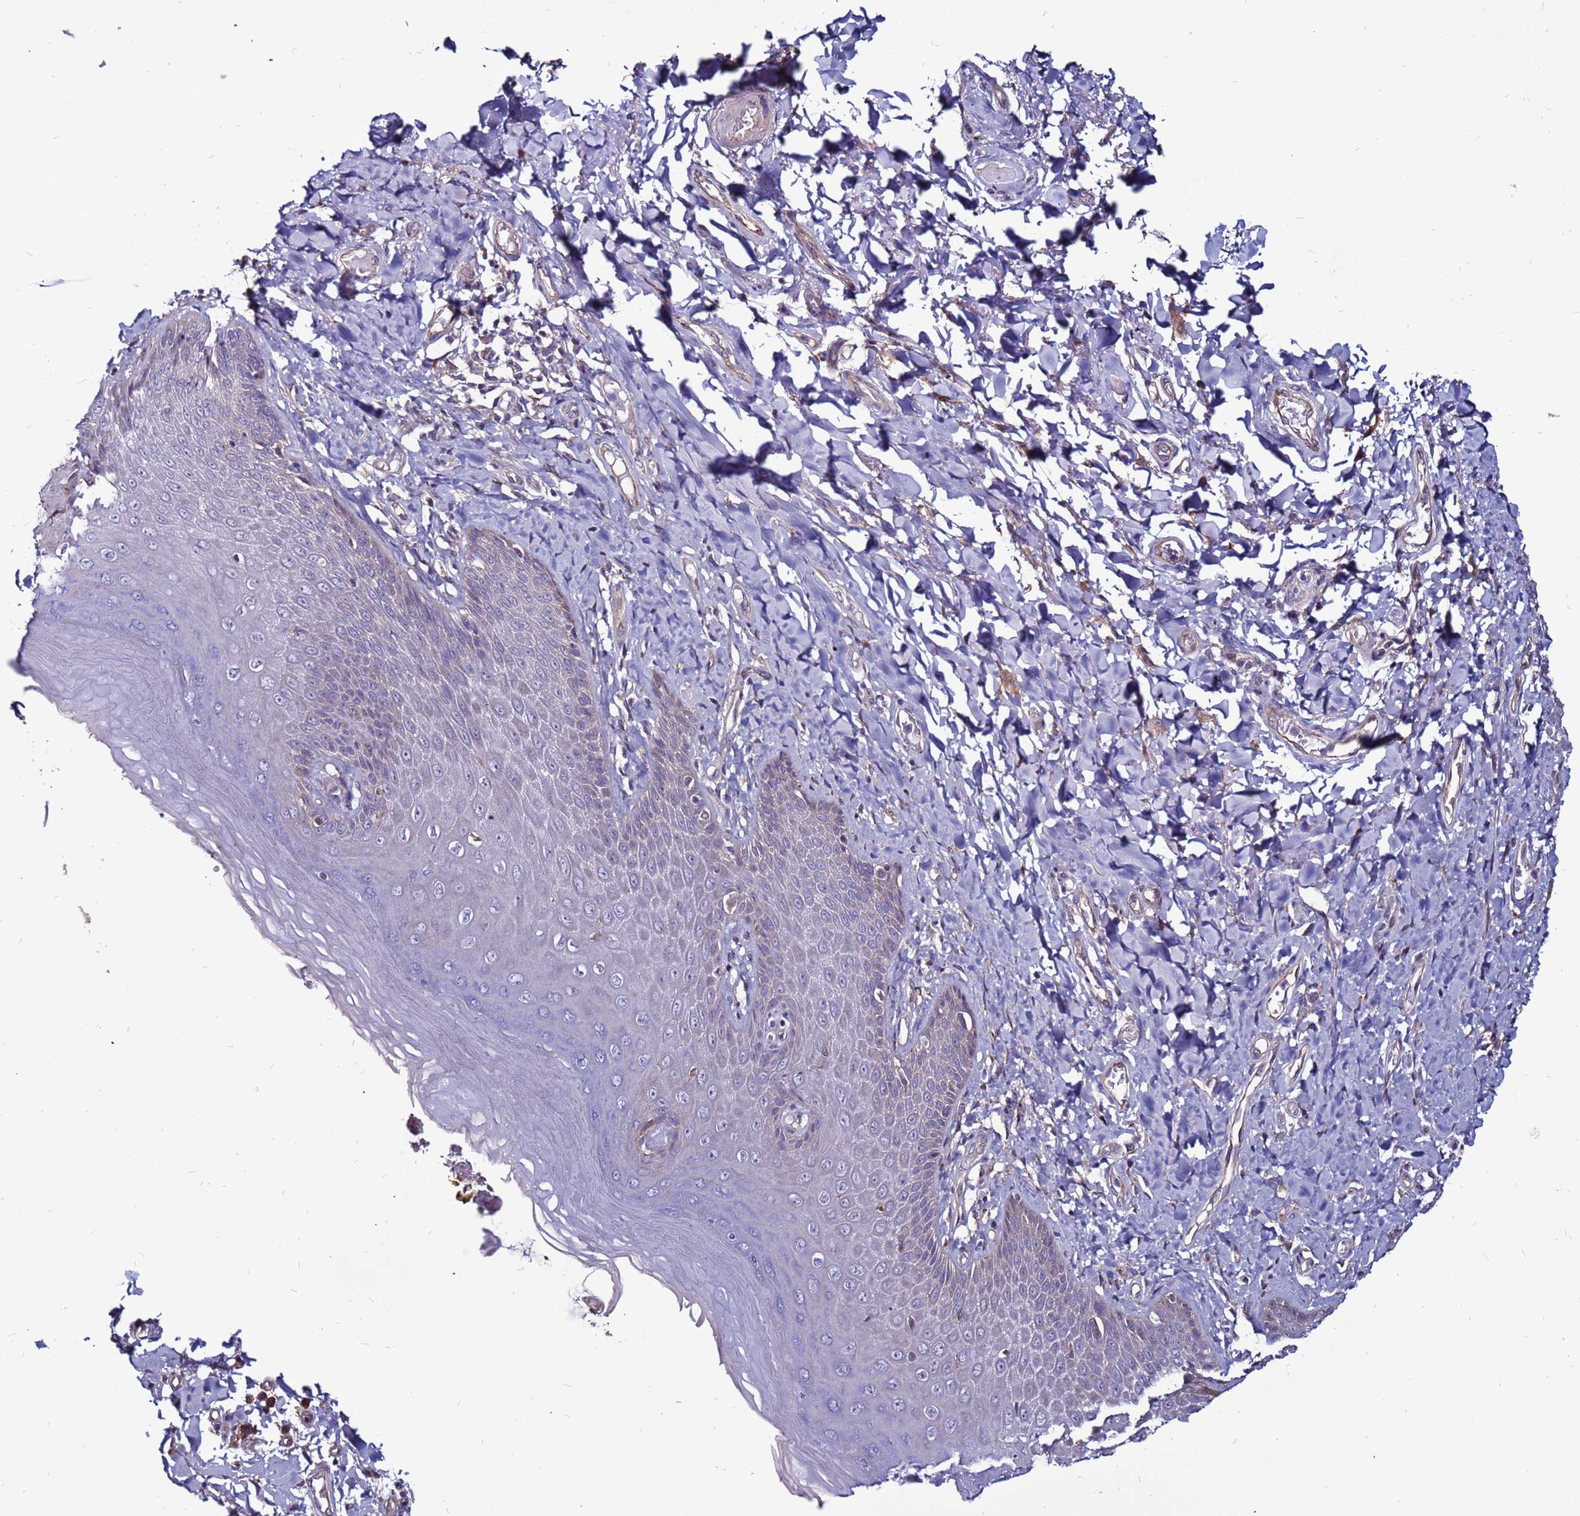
{"staining": {"intensity": "weak", "quantity": "<25%", "location": "cytoplasmic/membranous"}, "tissue": "skin", "cell_type": "Epidermal cells", "image_type": "normal", "snomed": [{"axis": "morphology", "description": "Normal tissue, NOS"}, {"axis": "topography", "description": "Anal"}], "caption": "IHC of normal skin shows no staining in epidermal cells.", "gene": "GPN3", "patient": {"sex": "male", "age": 78}}